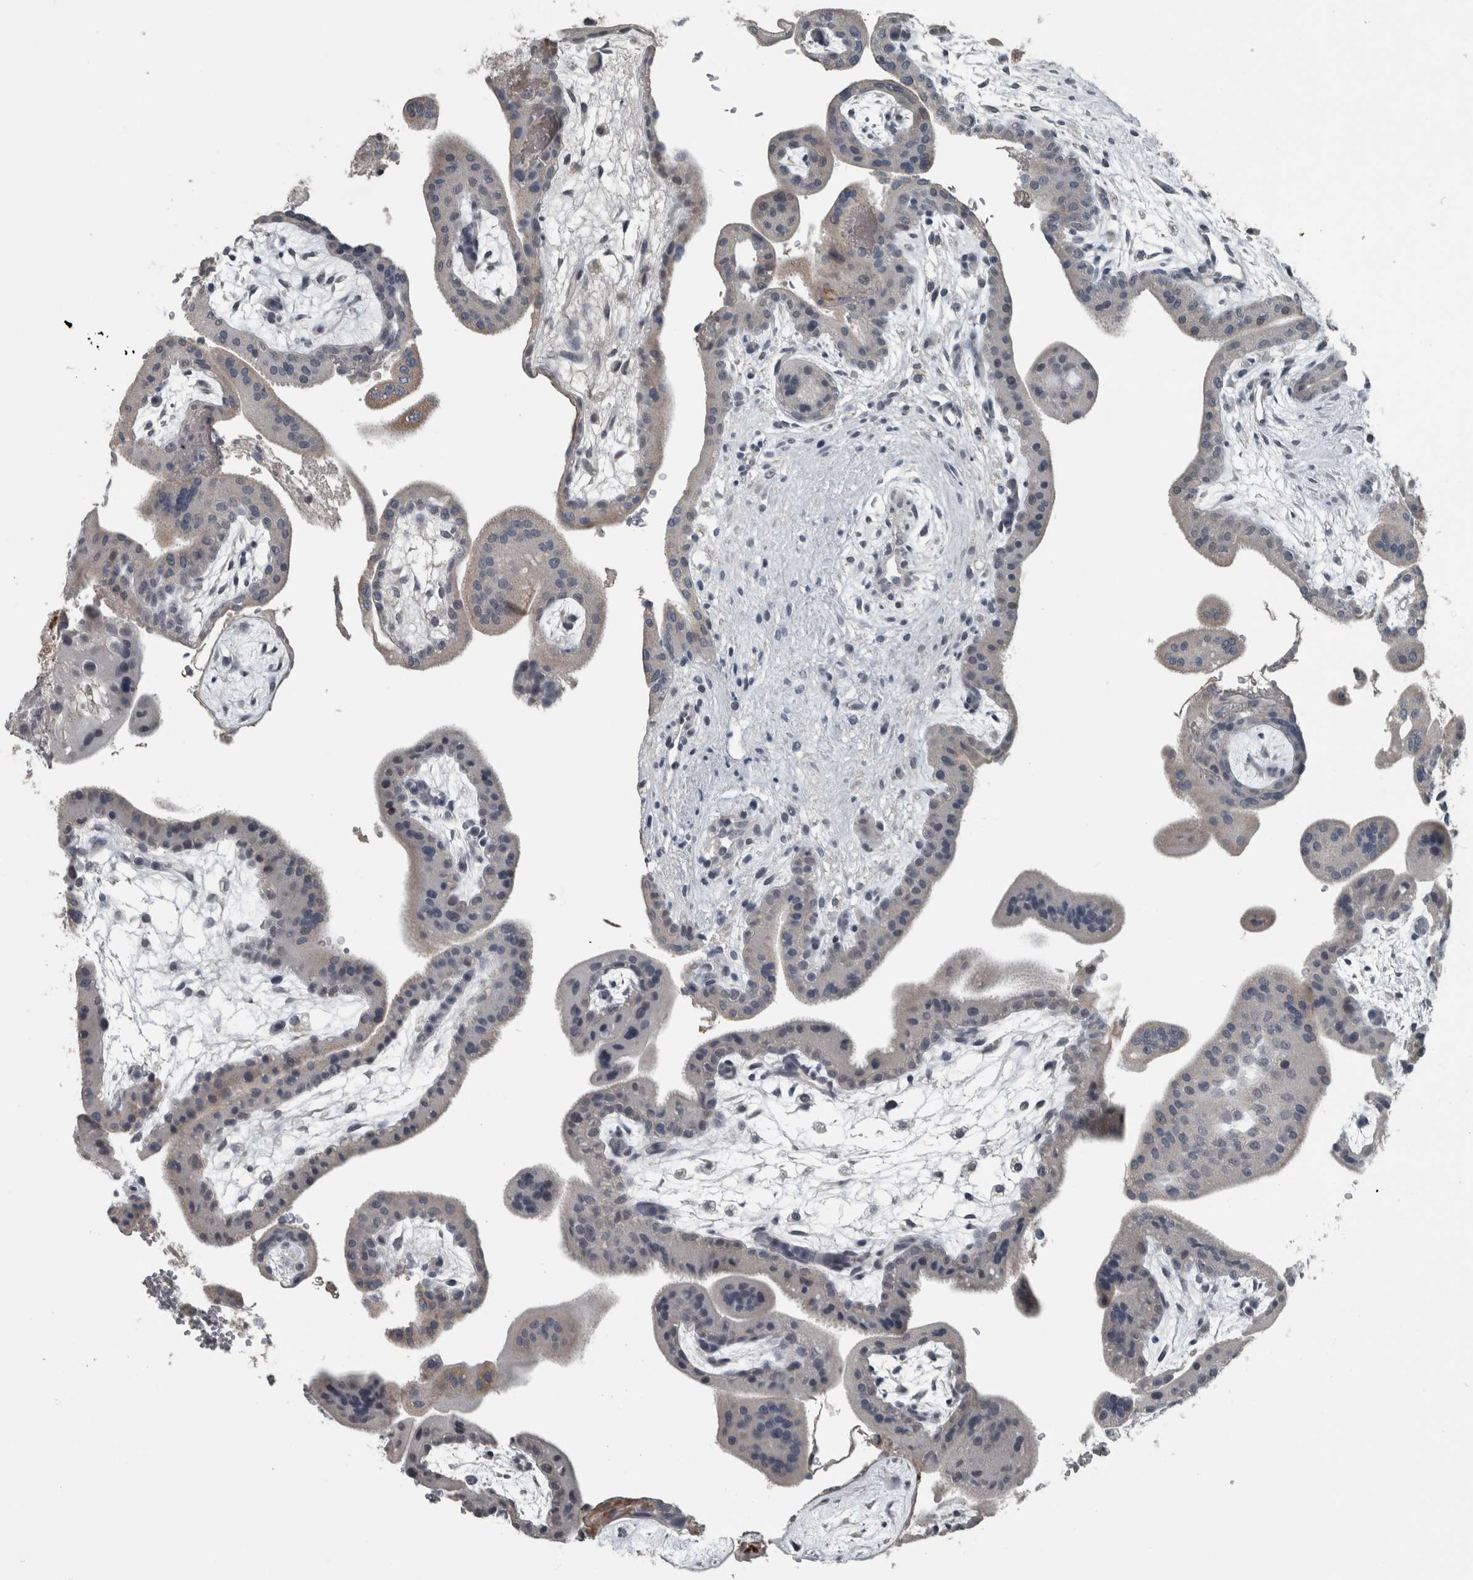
{"staining": {"intensity": "weak", "quantity": "<25%", "location": "cytoplasmic/membranous"}, "tissue": "placenta", "cell_type": "Decidual cells", "image_type": "normal", "snomed": [{"axis": "morphology", "description": "Normal tissue, NOS"}, {"axis": "topography", "description": "Placenta"}], "caption": "High power microscopy micrograph of an immunohistochemistry (IHC) image of unremarkable placenta, revealing no significant expression in decidual cells.", "gene": "KRT20", "patient": {"sex": "female", "age": 35}}